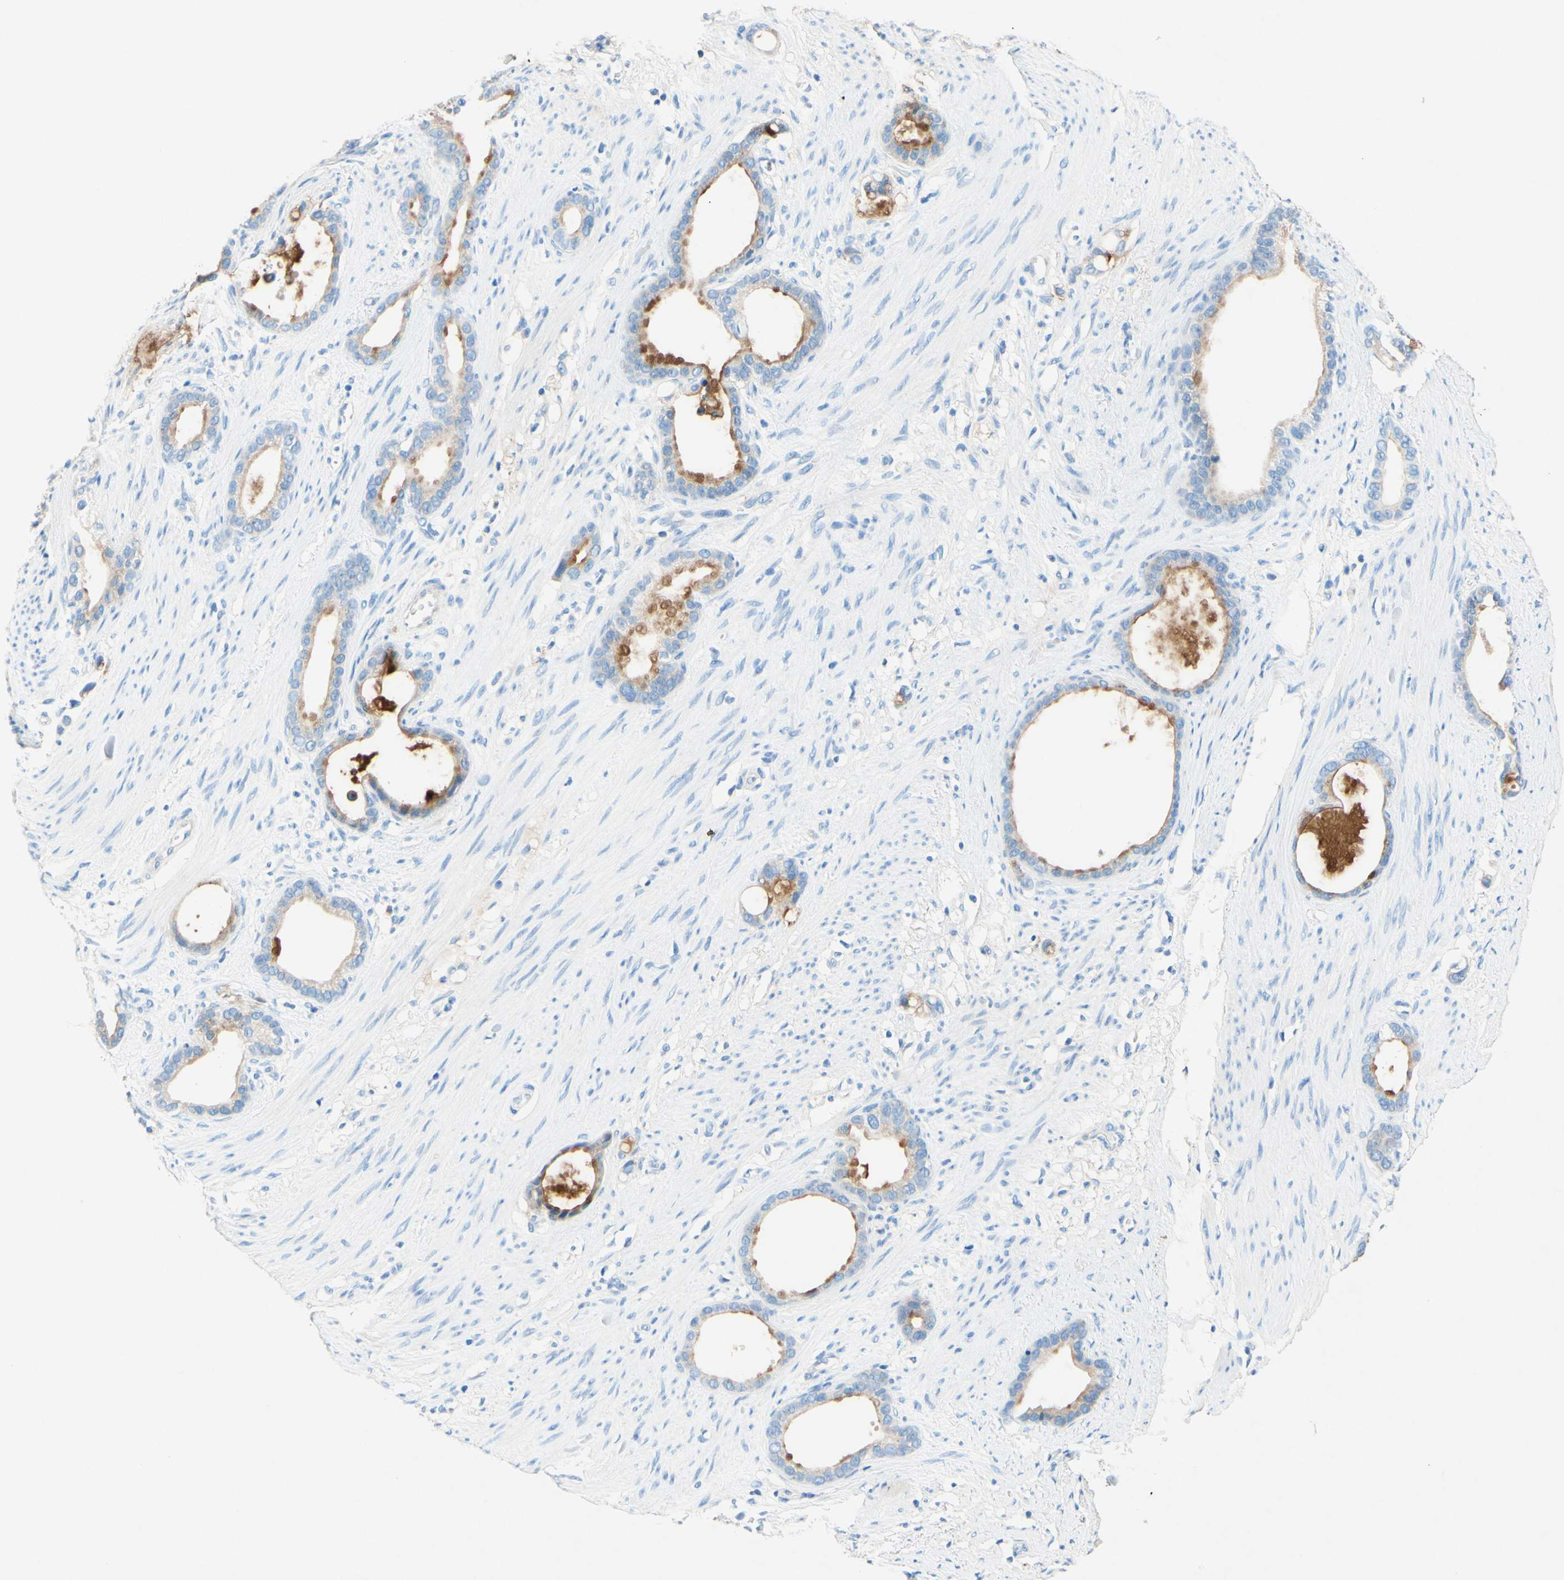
{"staining": {"intensity": "moderate", "quantity": "<25%", "location": "cytoplasmic/membranous"}, "tissue": "stomach cancer", "cell_type": "Tumor cells", "image_type": "cancer", "snomed": [{"axis": "morphology", "description": "Adenocarcinoma, NOS"}, {"axis": "topography", "description": "Stomach"}], "caption": "High-magnification brightfield microscopy of stomach cancer stained with DAB (3,3'-diaminobenzidine) (brown) and counterstained with hematoxylin (blue). tumor cells exhibit moderate cytoplasmic/membranous staining is appreciated in about<25% of cells.", "gene": "SLC46A1", "patient": {"sex": "female", "age": 75}}